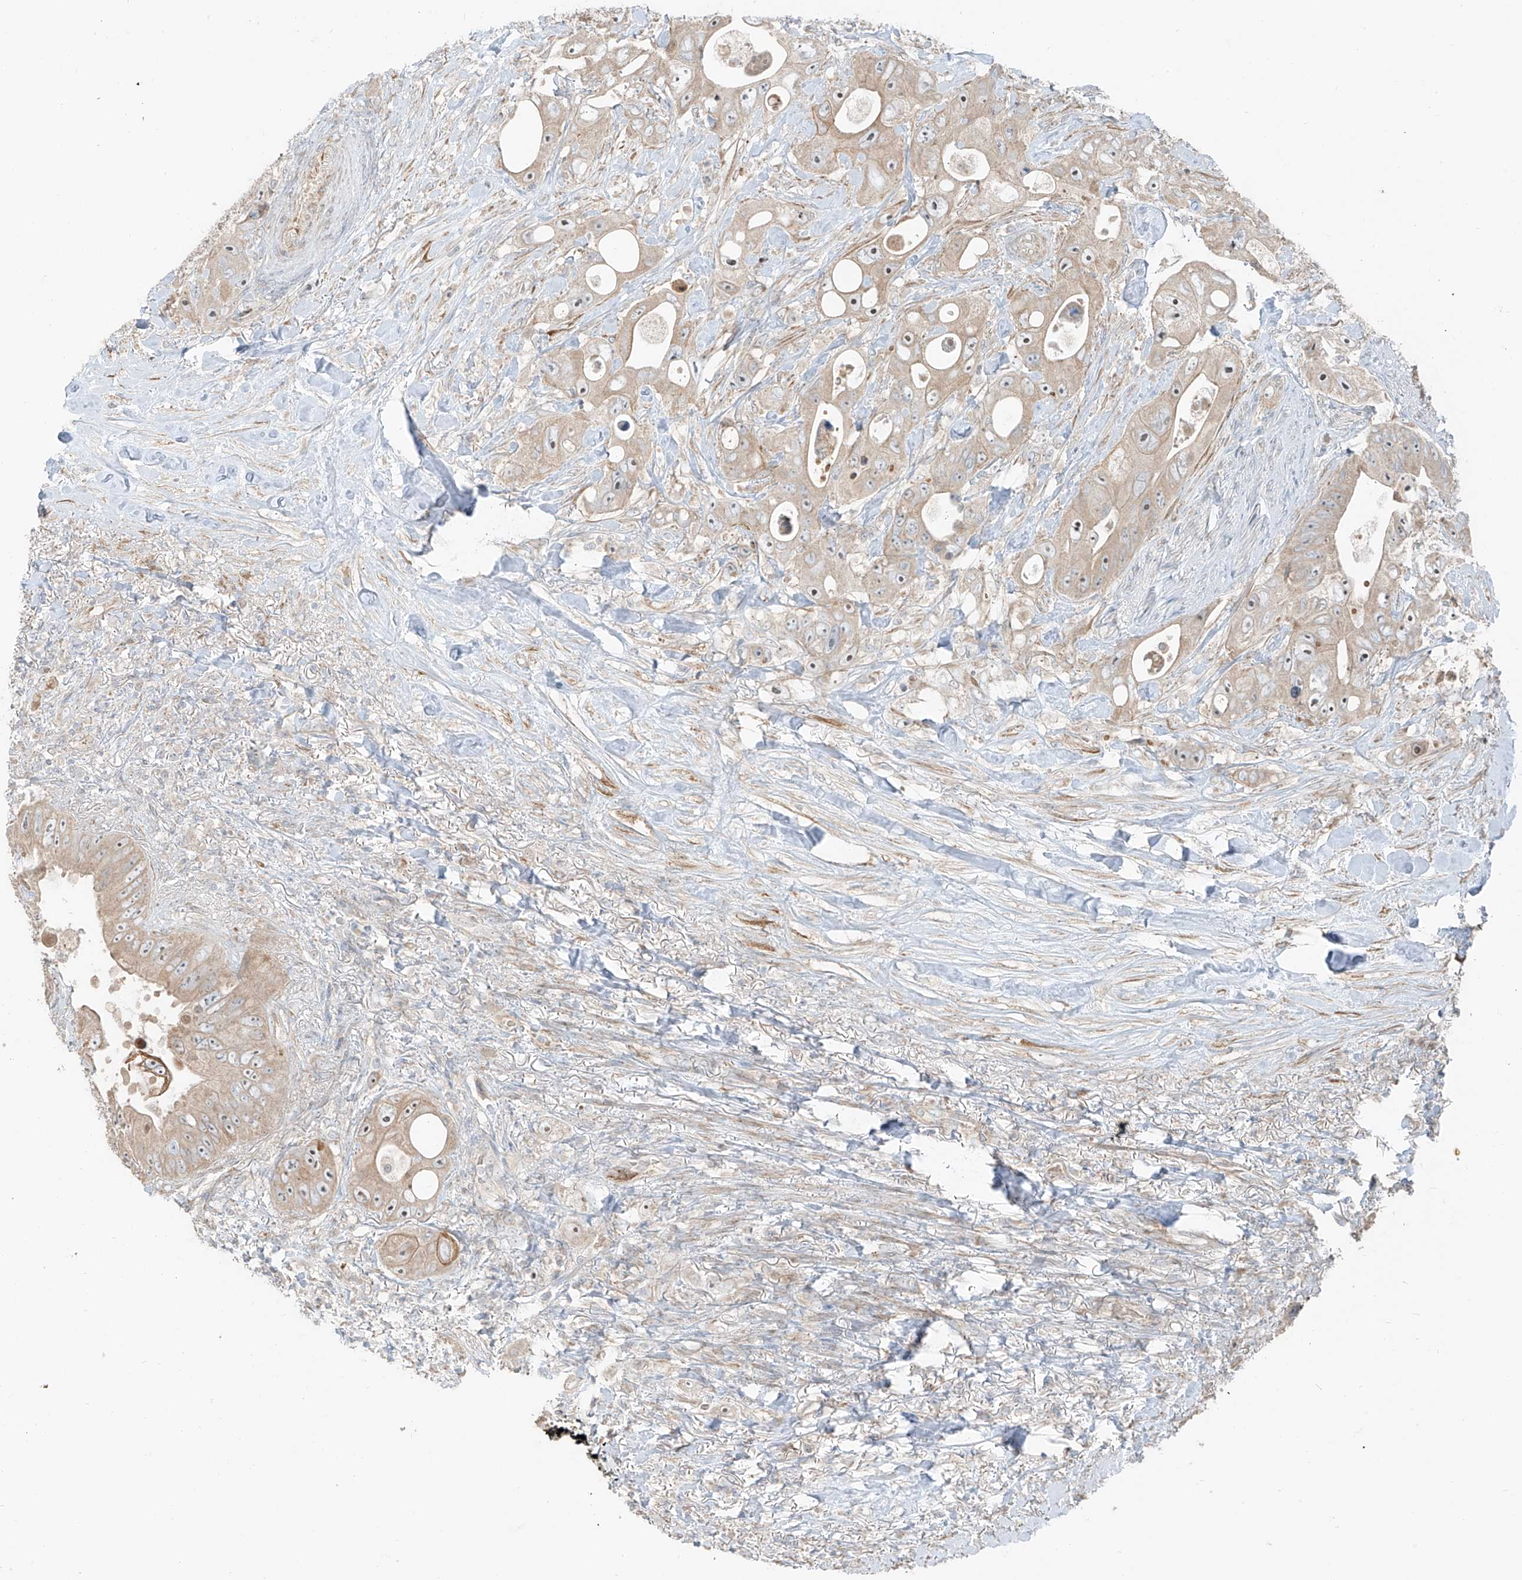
{"staining": {"intensity": "weak", "quantity": "<25%", "location": "cytoplasmic/membranous"}, "tissue": "colorectal cancer", "cell_type": "Tumor cells", "image_type": "cancer", "snomed": [{"axis": "morphology", "description": "Adenocarcinoma, NOS"}, {"axis": "topography", "description": "Colon"}], "caption": "Colorectal adenocarcinoma stained for a protein using immunohistochemistry displays no expression tumor cells.", "gene": "FSTL1", "patient": {"sex": "female", "age": 46}}